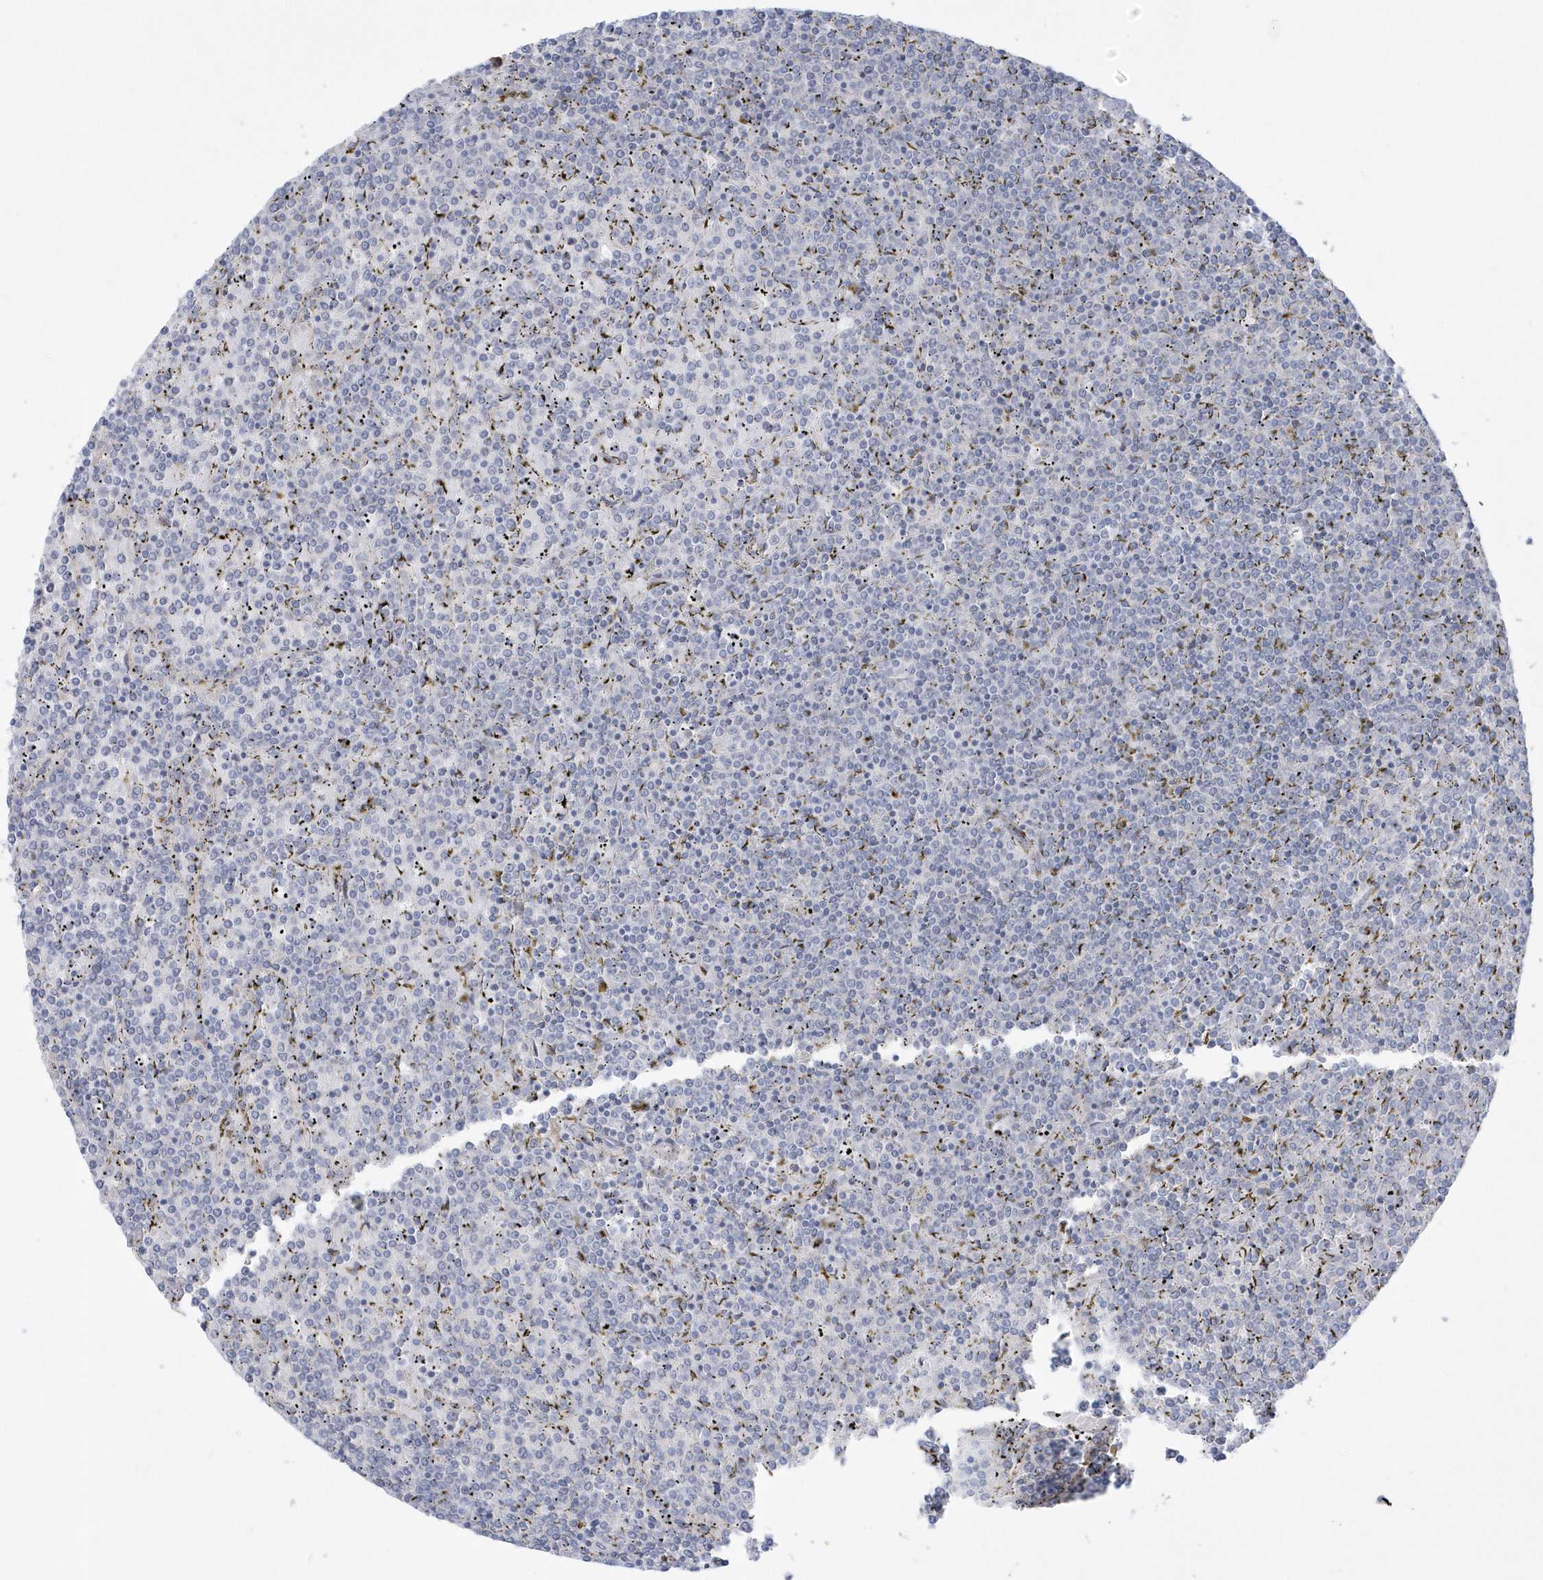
{"staining": {"intensity": "negative", "quantity": "none", "location": "none"}, "tissue": "lymphoma", "cell_type": "Tumor cells", "image_type": "cancer", "snomed": [{"axis": "morphology", "description": "Malignant lymphoma, non-Hodgkin's type, Low grade"}, {"axis": "topography", "description": "Spleen"}], "caption": "This is a photomicrograph of immunohistochemistry (IHC) staining of malignant lymphoma, non-Hodgkin's type (low-grade), which shows no expression in tumor cells.", "gene": "SEMA3D", "patient": {"sex": "female", "age": 19}}